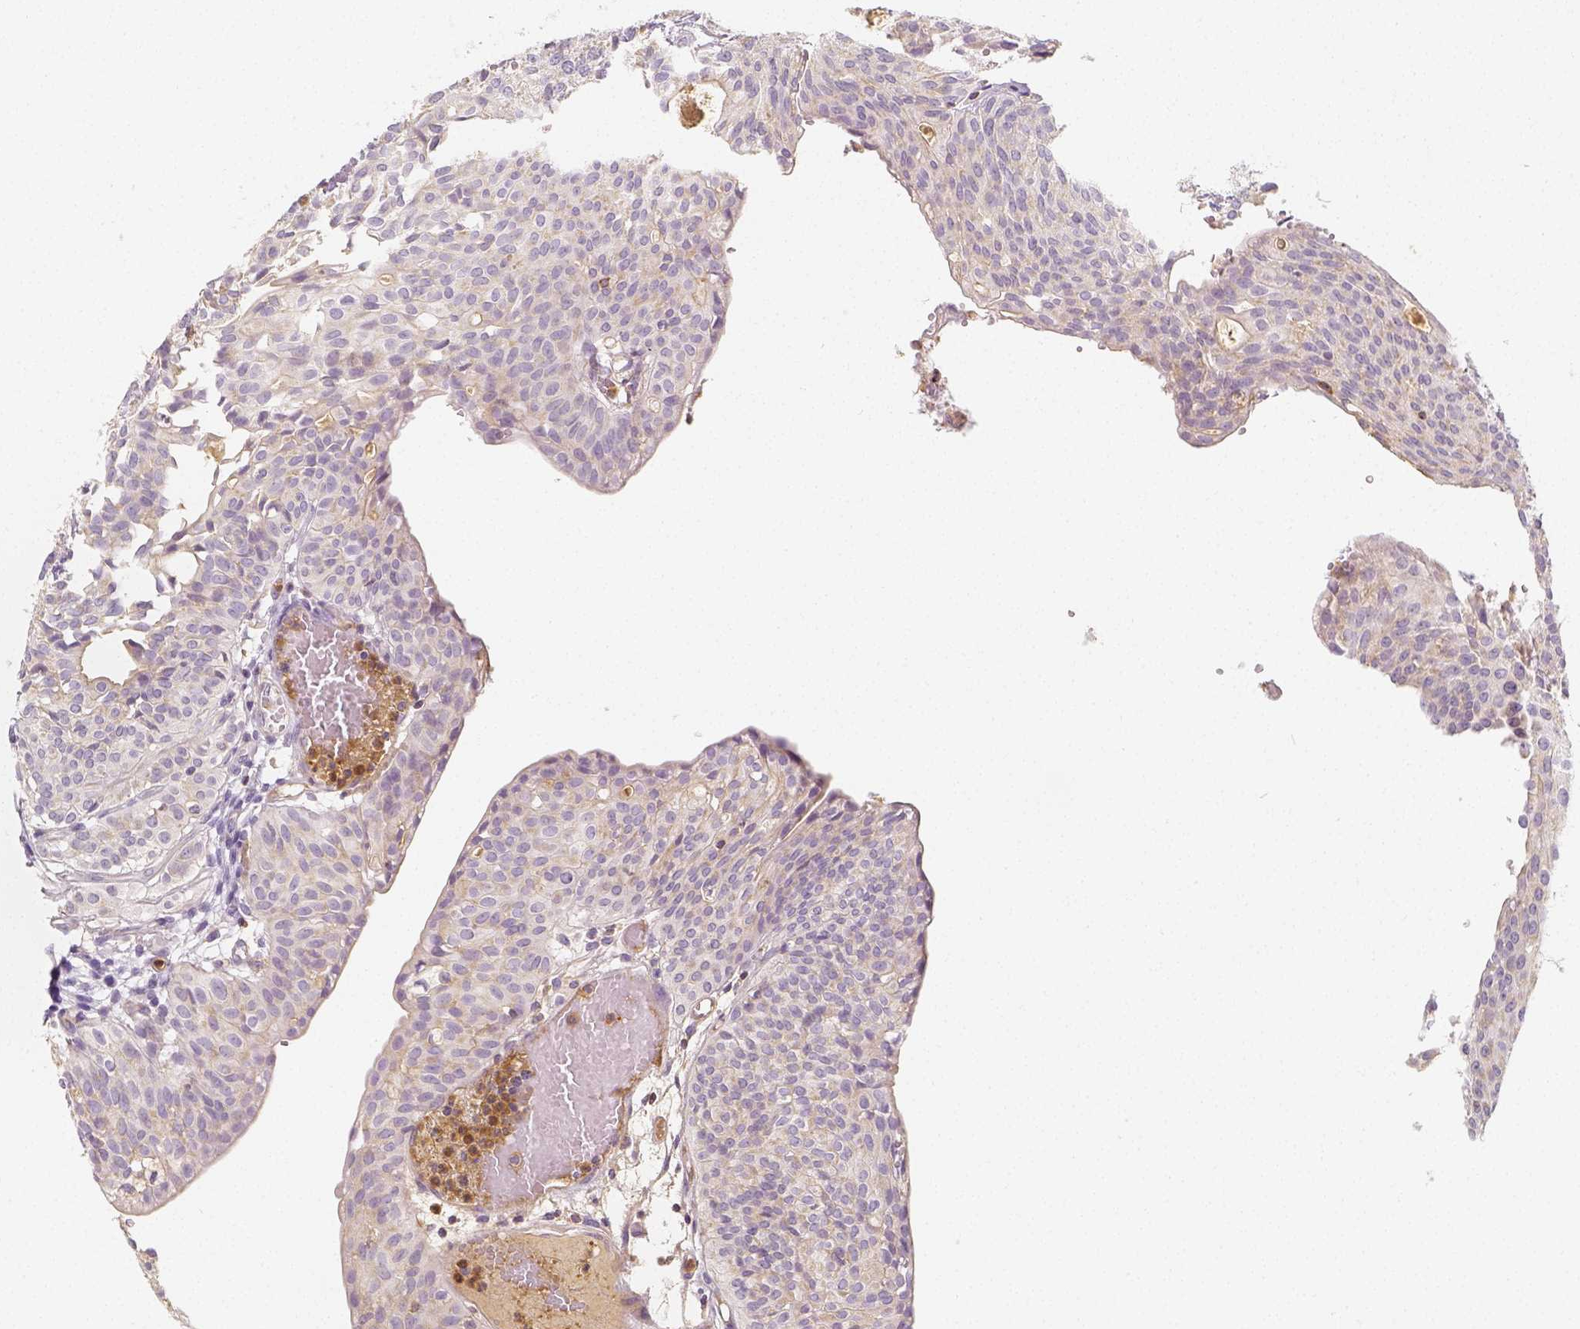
{"staining": {"intensity": "weak", "quantity": "25%-75%", "location": "cytoplasmic/membranous"}, "tissue": "urothelial cancer", "cell_type": "Tumor cells", "image_type": "cancer", "snomed": [{"axis": "morphology", "description": "Urothelial carcinoma, High grade"}, {"axis": "topography", "description": "Urinary bladder"}], "caption": "Immunohistochemistry photomicrograph of urothelial cancer stained for a protein (brown), which reveals low levels of weak cytoplasmic/membranous positivity in approximately 25%-75% of tumor cells.", "gene": "PTPRJ", "patient": {"sex": "male", "age": 57}}